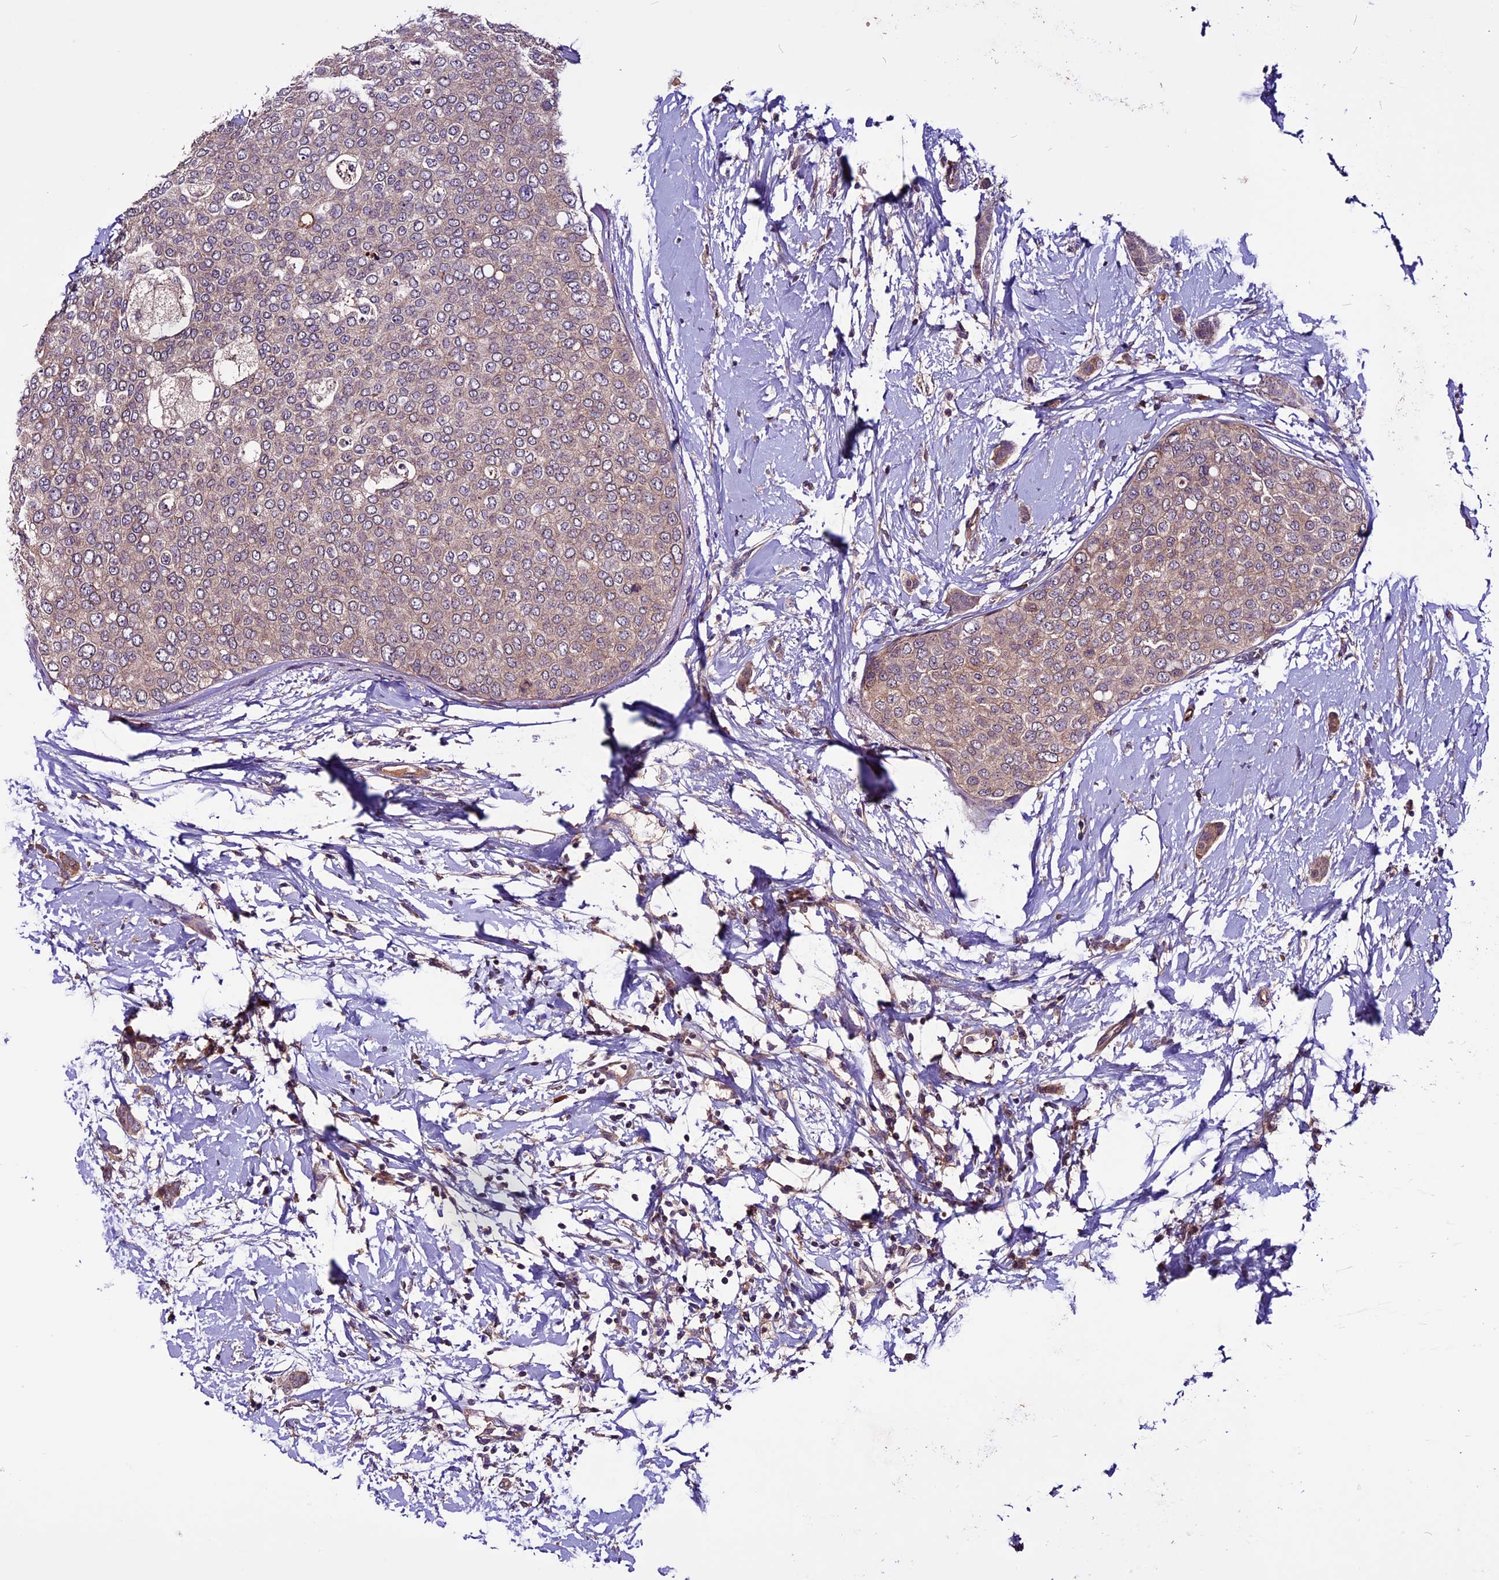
{"staining": {"intensity": "moderate", "quantity": "25%-75%", "location": "cytoplasmic/membranous"}, "tissue": "breast cancer", "cell_type": "Tumor cells", "image_type": "cancer", "snomed": [{"axis": "morphology", "description": "Duct carcinoma"}, {"axis": "topography", "description": "Breast"}], "caption": "High-power microscopy captured an immunohistochemistry (IHC) photomicrograph of breast cancer, revealing moderate cytoplasmic/membranous staining in about 25%-75% of tumor cells. The protein of interest is shown in brown color, while the nuclei are stained blue.", "gene": "RINL", "patient": {"sex": "female", "age": 72}}